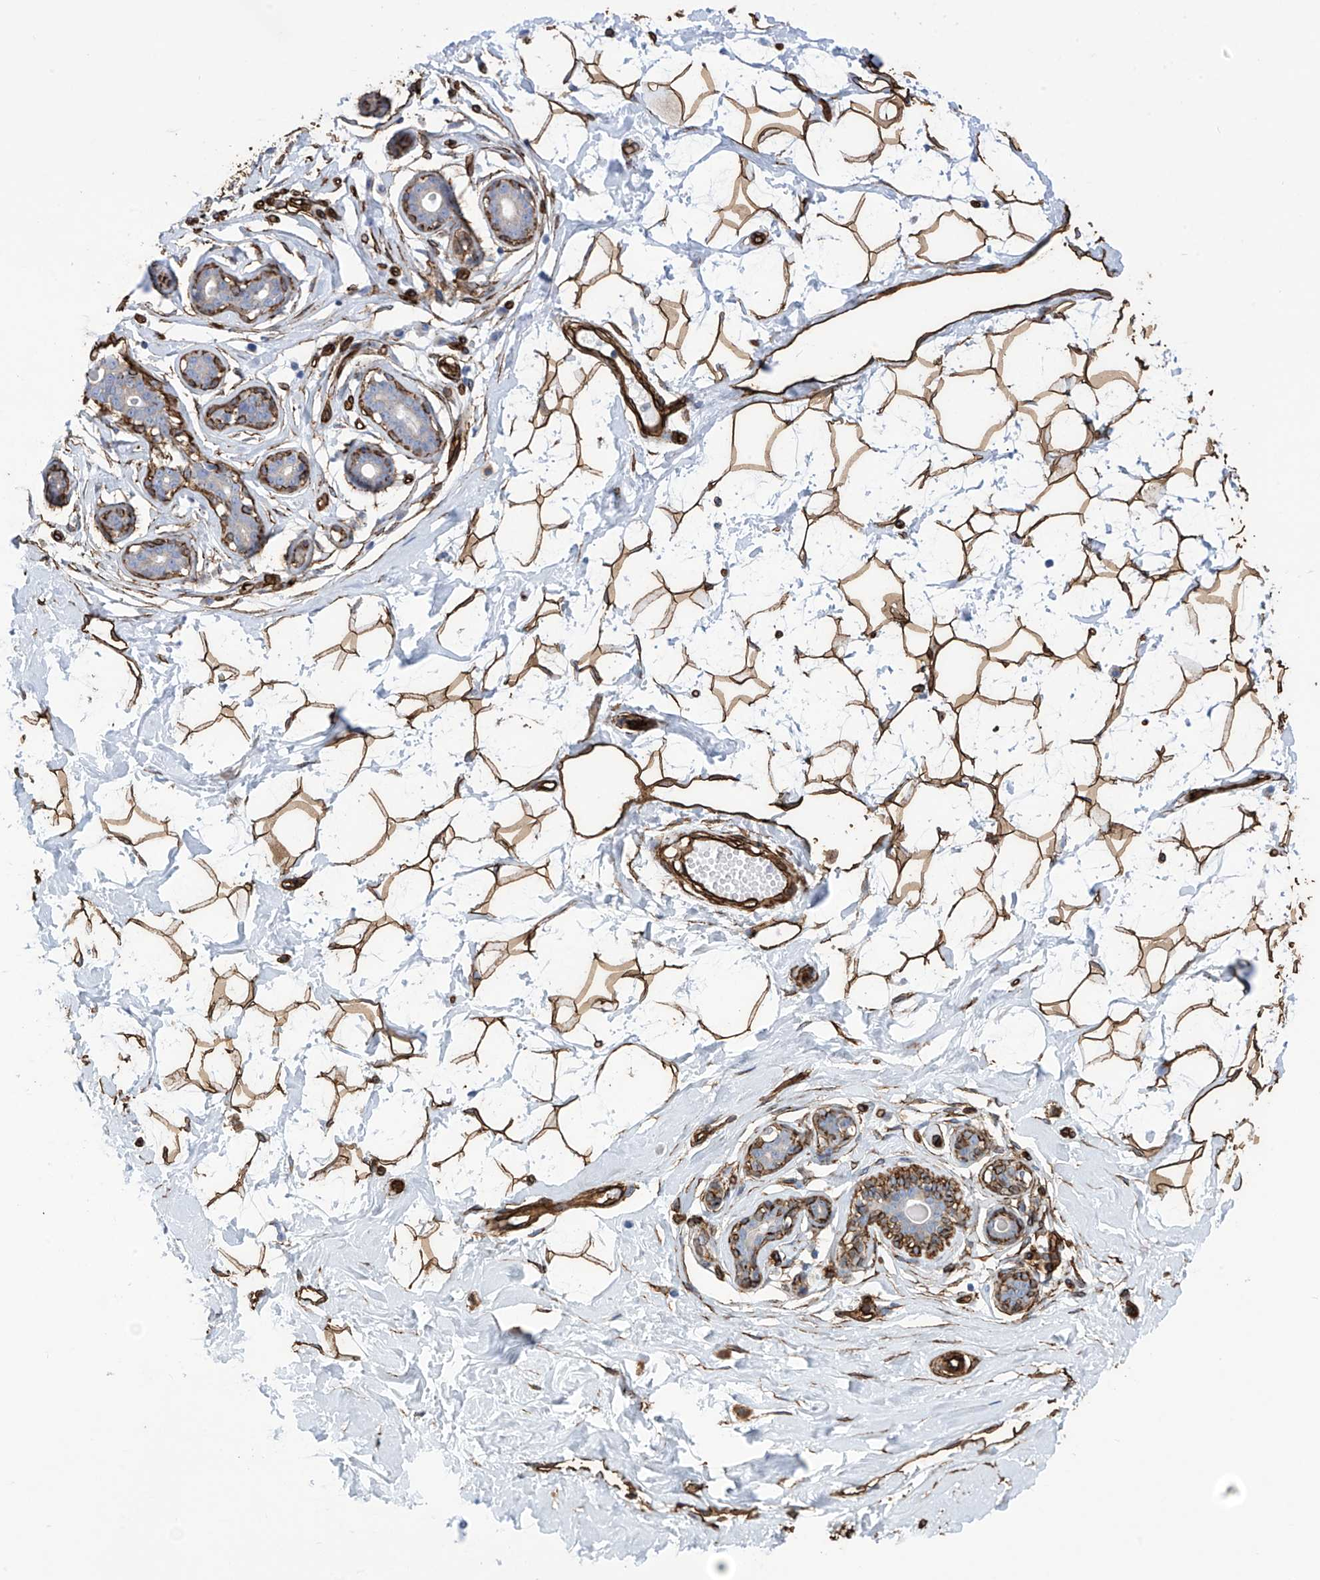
{"staining": {"intensity": "strong", "quantity": ">75%", "location": "cytoplasmic/membranous"}, "tissue": "breast", "cell_type": "Adipocytes", "image_type": "normal", "snomed": [{"axis": "morphology", "description": "Normal tissue, NOS"}, {"axis": "morphology", "description": "Adenoma, NOS"}, {"axis": "topography", "description": "Breast"}], "caption": "A micrograph showing strong cytoplasmic/membranous expression in about >75% of adipocytes in benign breast, as visualized by brown immunohistochemical staining.", "gene": "UBTD1", "patient": {"sex": "female", "age": 23}}